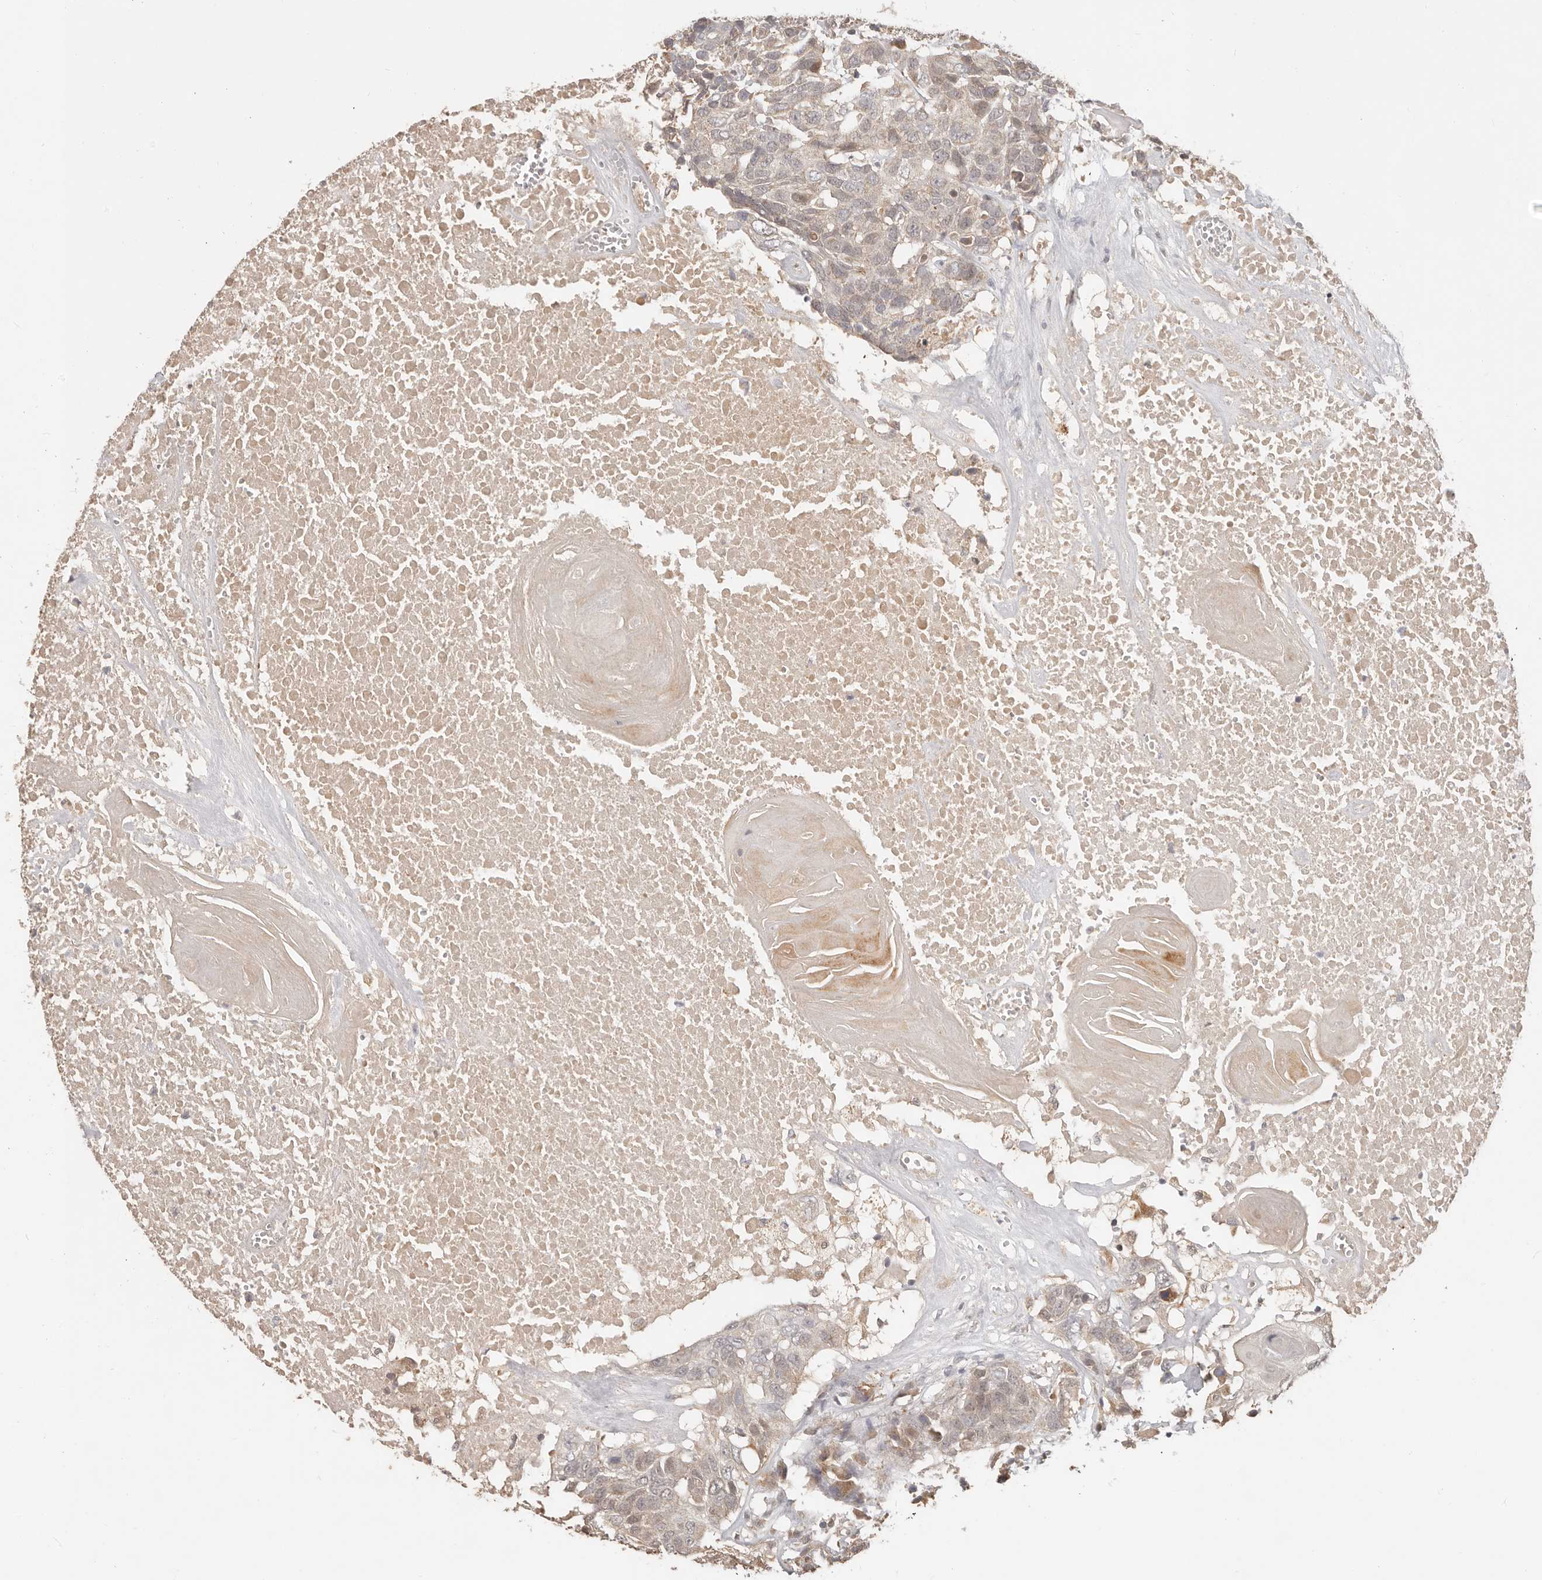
{"staining": {"intensity": "weak", "quantity": "<25%", "location": "cytoplasmic/membranous"}, "tissue": "head and neck cancer", "cell_type": "Tumor cells", "image_type": "cancer", "snomed": [{"axis": "morphology", "description": "Squamous cell carcinoma, NOS"}, {"axis": "topography", "description": "Head-Neck"}], "caption": "Immunohistochemistry (IHC) of head and neck squamous cell carcinoma demonstrates no staining in tumor cells.", "gene": "MTFR2", "patient": {"sex": "male", "age": 66}}